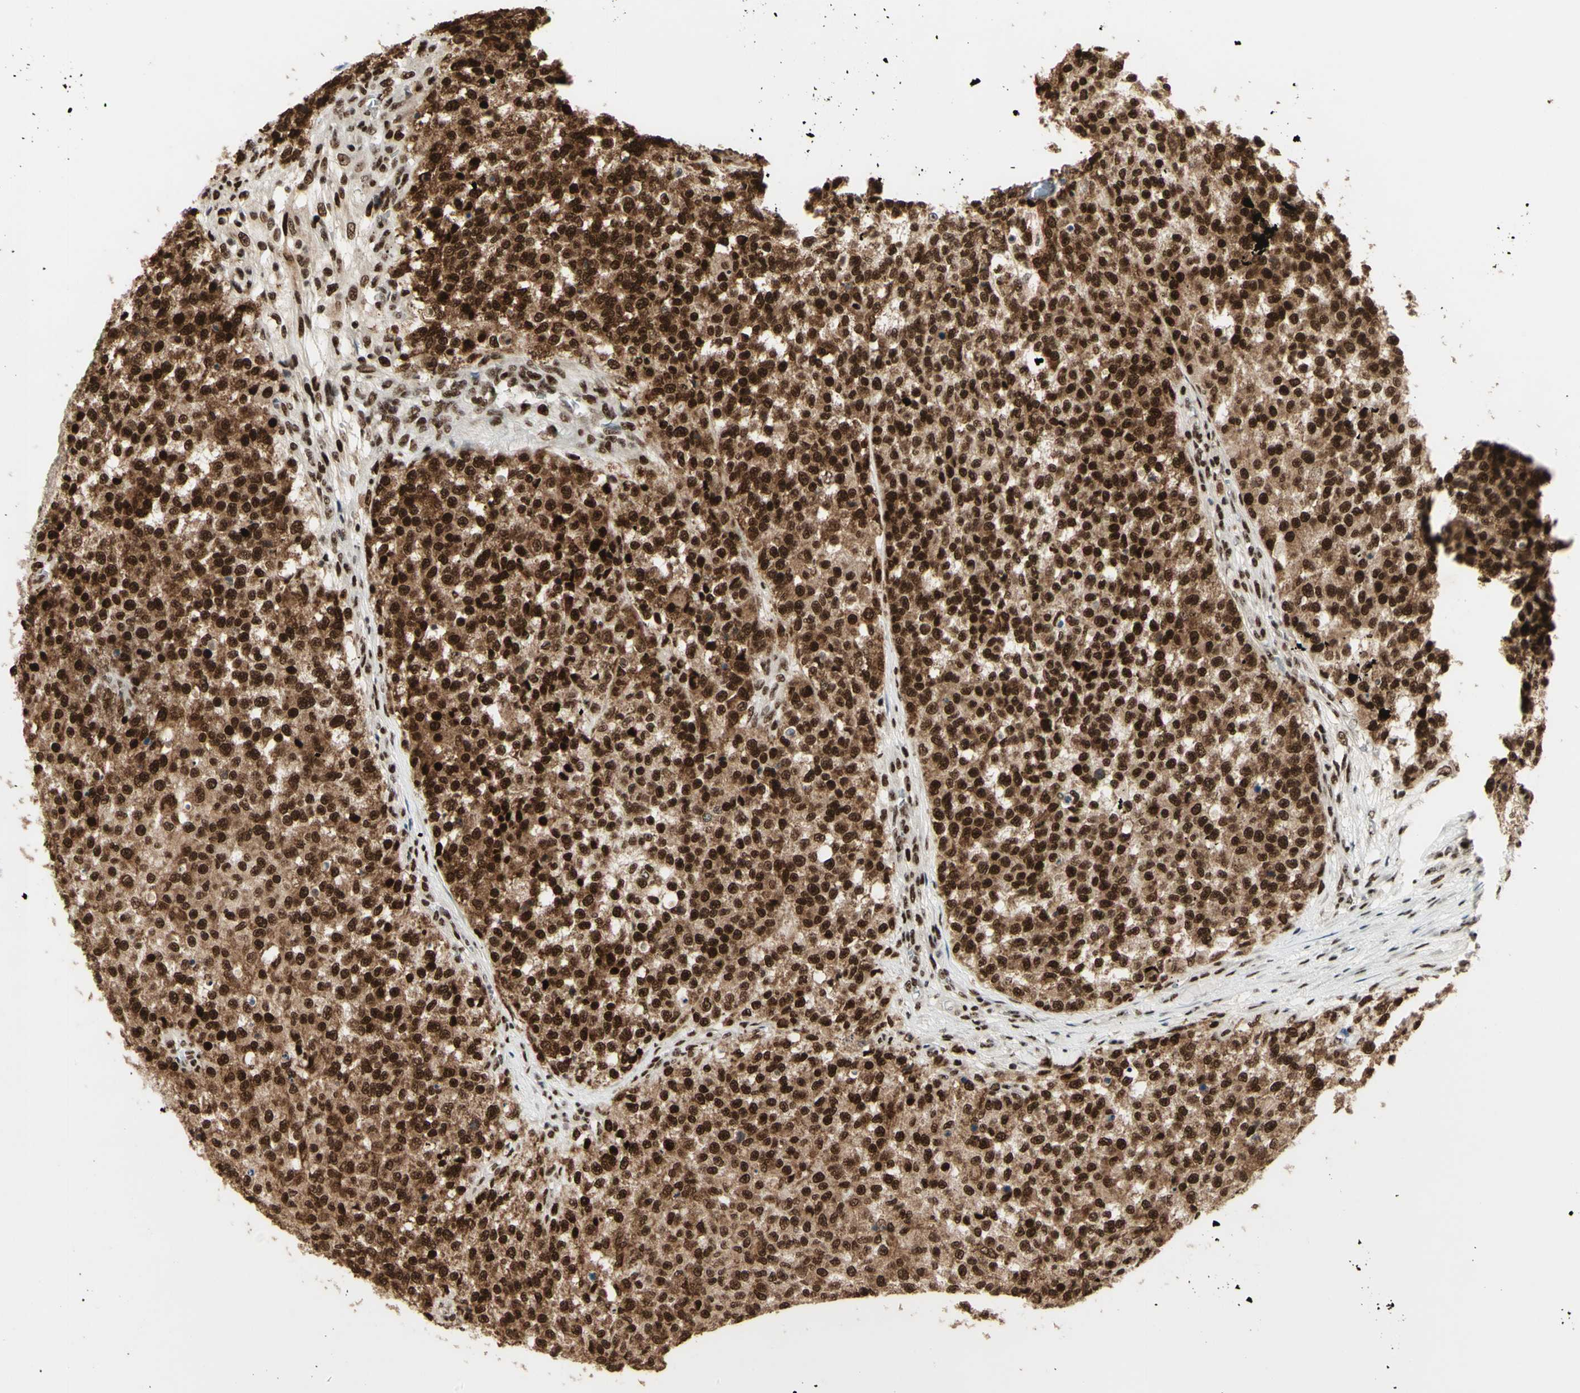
{"staining": {"intensity": "strong", "quantity": ">75%", "location": "cytoplasmic/membranous,nuclear"}, "tissue": "testis cancer", "cell_type": "Tumor cells", "image_type": "cancer", "snomed": [{"axis": "morphology", "description": "Seminoma, NOS"}, {"axis": "topography", "description": "Testis"}], "caption": "A high-resolution photomicrograph shows immunohistochemistry (IHC) staining of seminoma (testis), which displays strong cytoplasmic/membranous and nuclear positivity in about >75% of tumor cells.", "gene": "DHX9", "patient": {"sex": "male", "age": 59}}